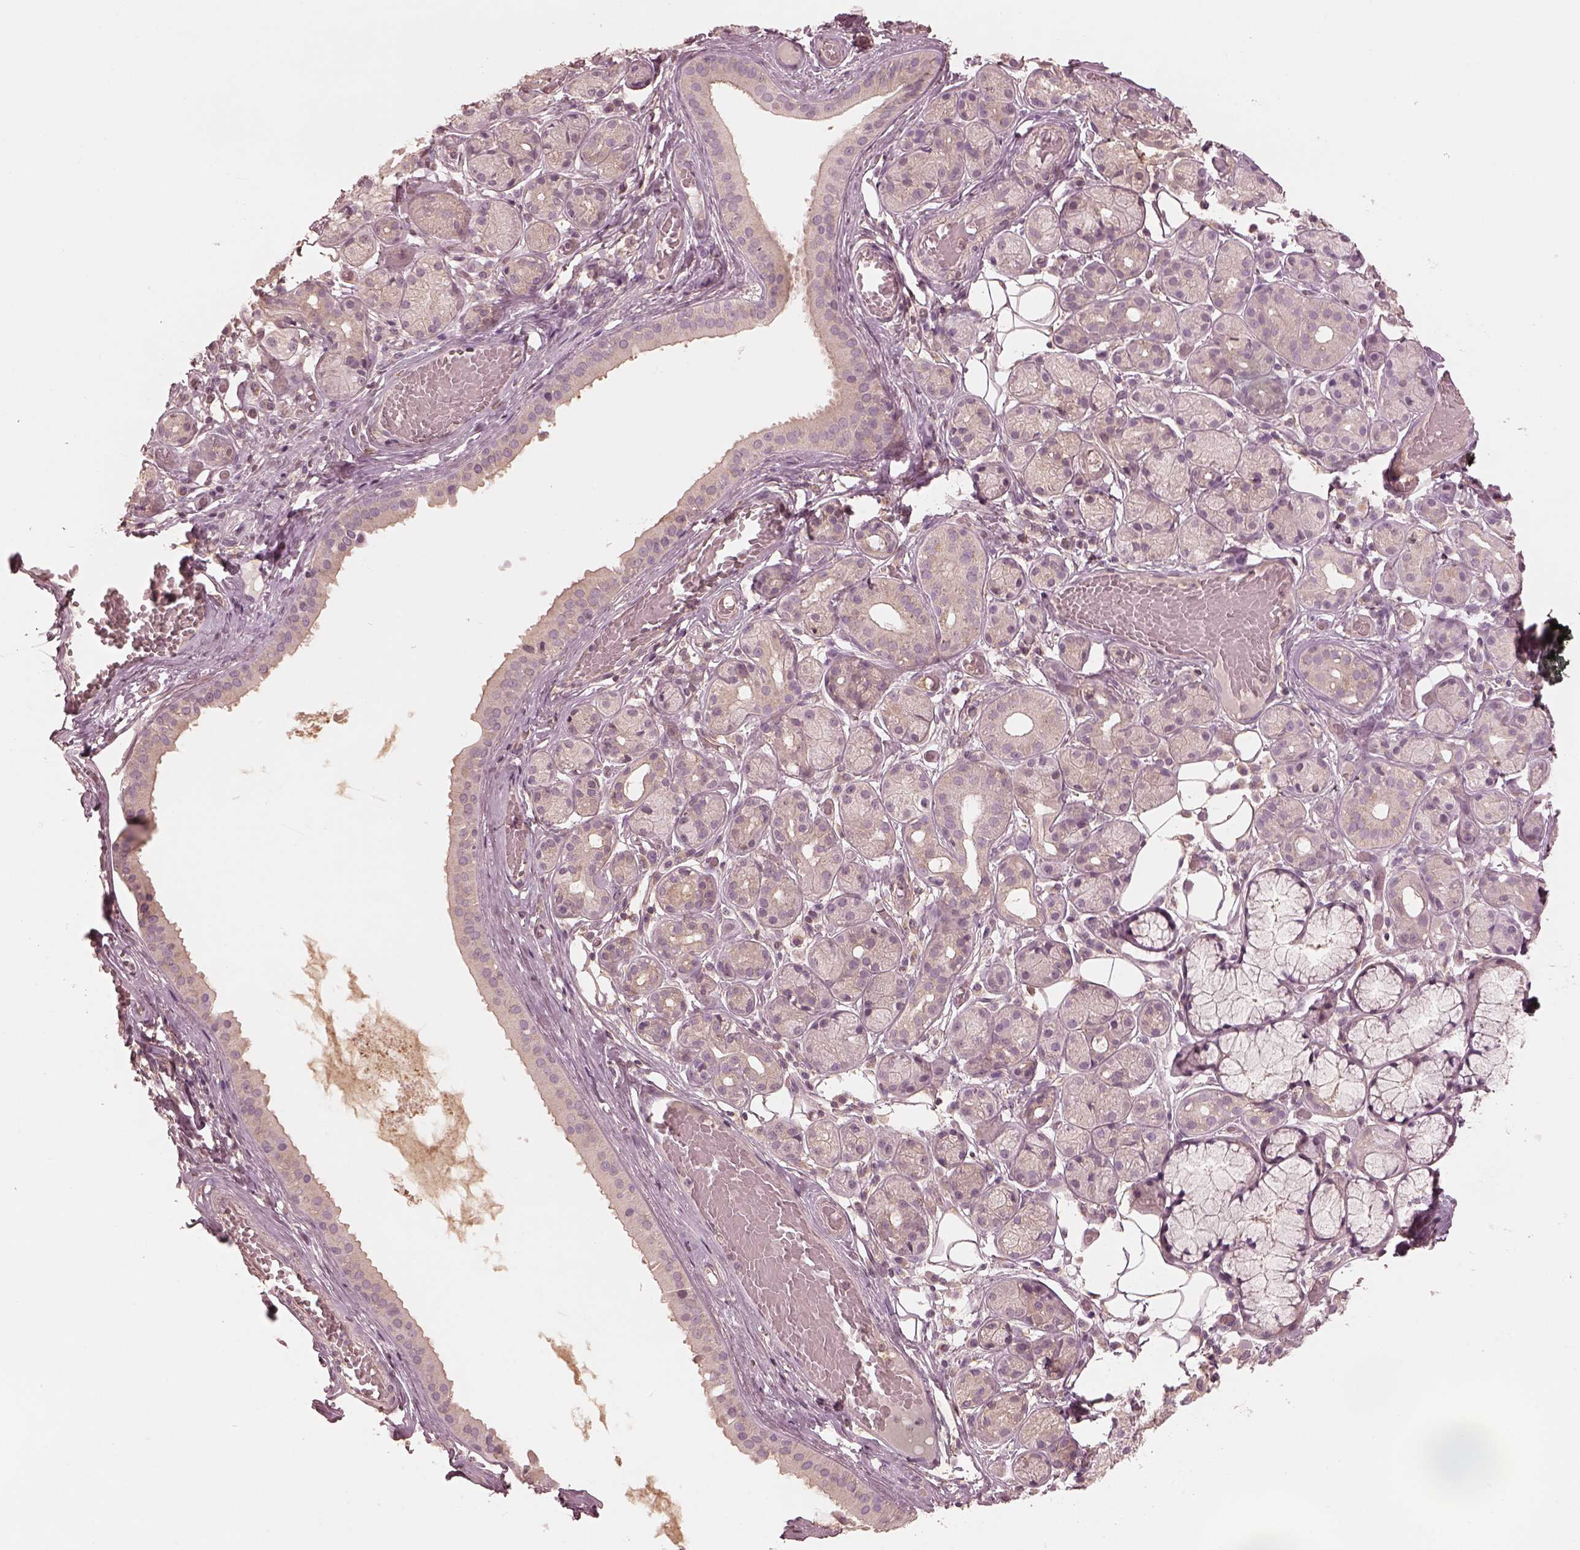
{"staining": {"intensity": "negative", "quantity": "none", "location": "none"}, "tissue": "salivary gland", "cell_type": "Glandular cells", "image_type": "normal", "snomed": [{"axis": "morphology", "description": "Normal tissue, NOS"}, {"axis": "topography", "description": "Salivary gland"}, {"axis": "topography", "description": "Peripheral nerve tissue"}], "caption": "An image of human salivary gland is negative for staining in glandular cells. The staining was performed using DAB to visualize the protein expression in brown, while the nuclei were stained in blue with hematoxylin (Magnification: 20x).", "gene": "PRKACG", "patient": {"sex": "male", "age": 71}}